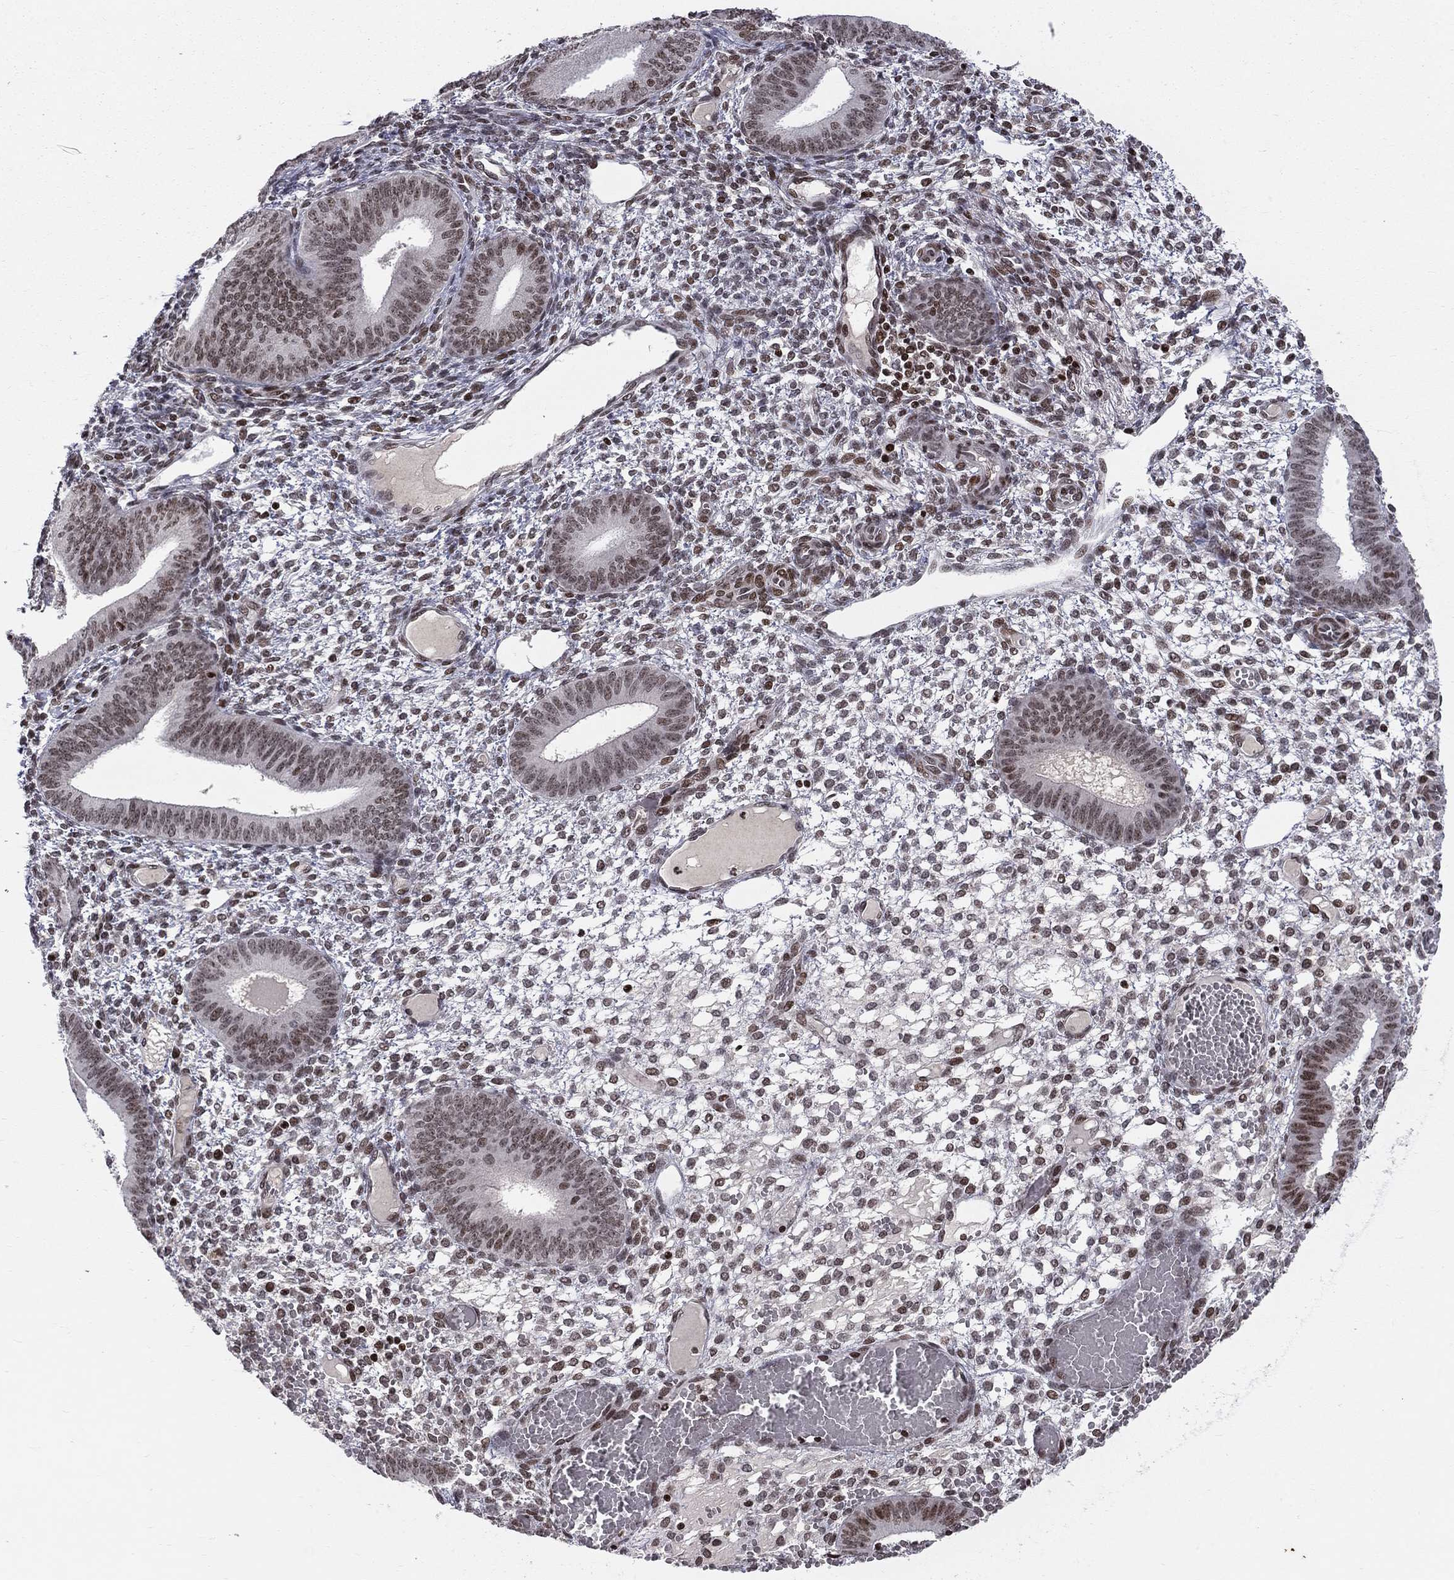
{"staining": {"intensity": "moderate", "quantity": "25%-75%", "location": "nuclear"}, "tissue": "endometrium", "cell_type": "Cells in endometrial stroma", "image_type": "normal", "snomed": [{"axis": "morphology", "description": "Normal tissue, NOS"}, {"axis": "topography", "description": "Endometrium"}], "caption": "This image shows IHC staining of normal human endometrium, with medium moderate nuclear expression in approximately 25%-75% of cells in endometrial stroma.", "gene": "RNASEH2C", "patient": {"sex": "female", "age": 42}}